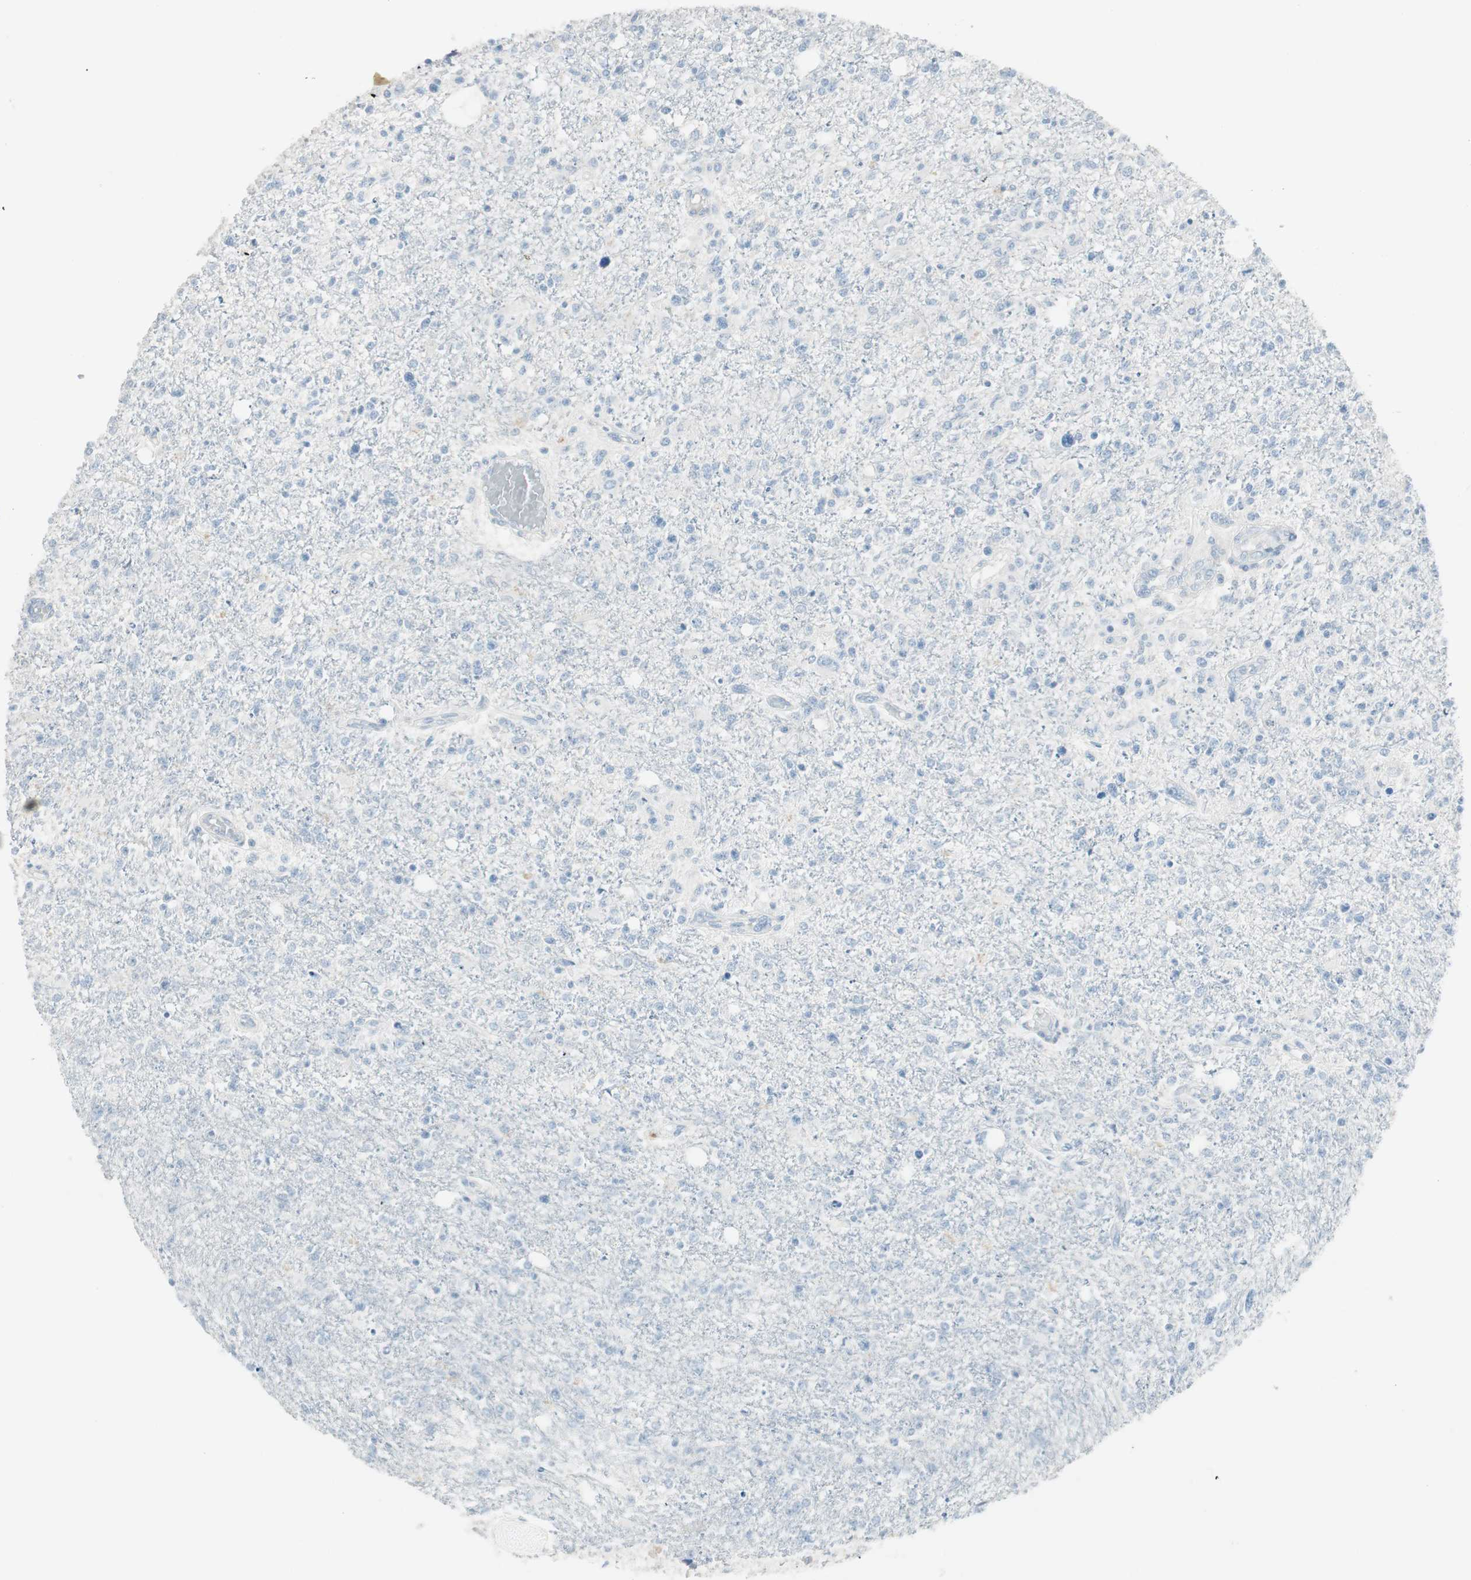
{"staining": {"intensity": "negative", "quantity": "none", "location": "none"}, "tissue": "glioma", "cell_type": "Tumor cells", "image_type": "cancer", "snomed": [{"axis": "morphology", "description": "Glioma, malignant, High grade"}, {"axis": "topography", "description": "Cerebral cortex"}], "caption": "The image demonstrates no significant expression in tumor cells of glioma.", "gene": "ITLN2", "patient": {"sex": "male", "age": 76}}